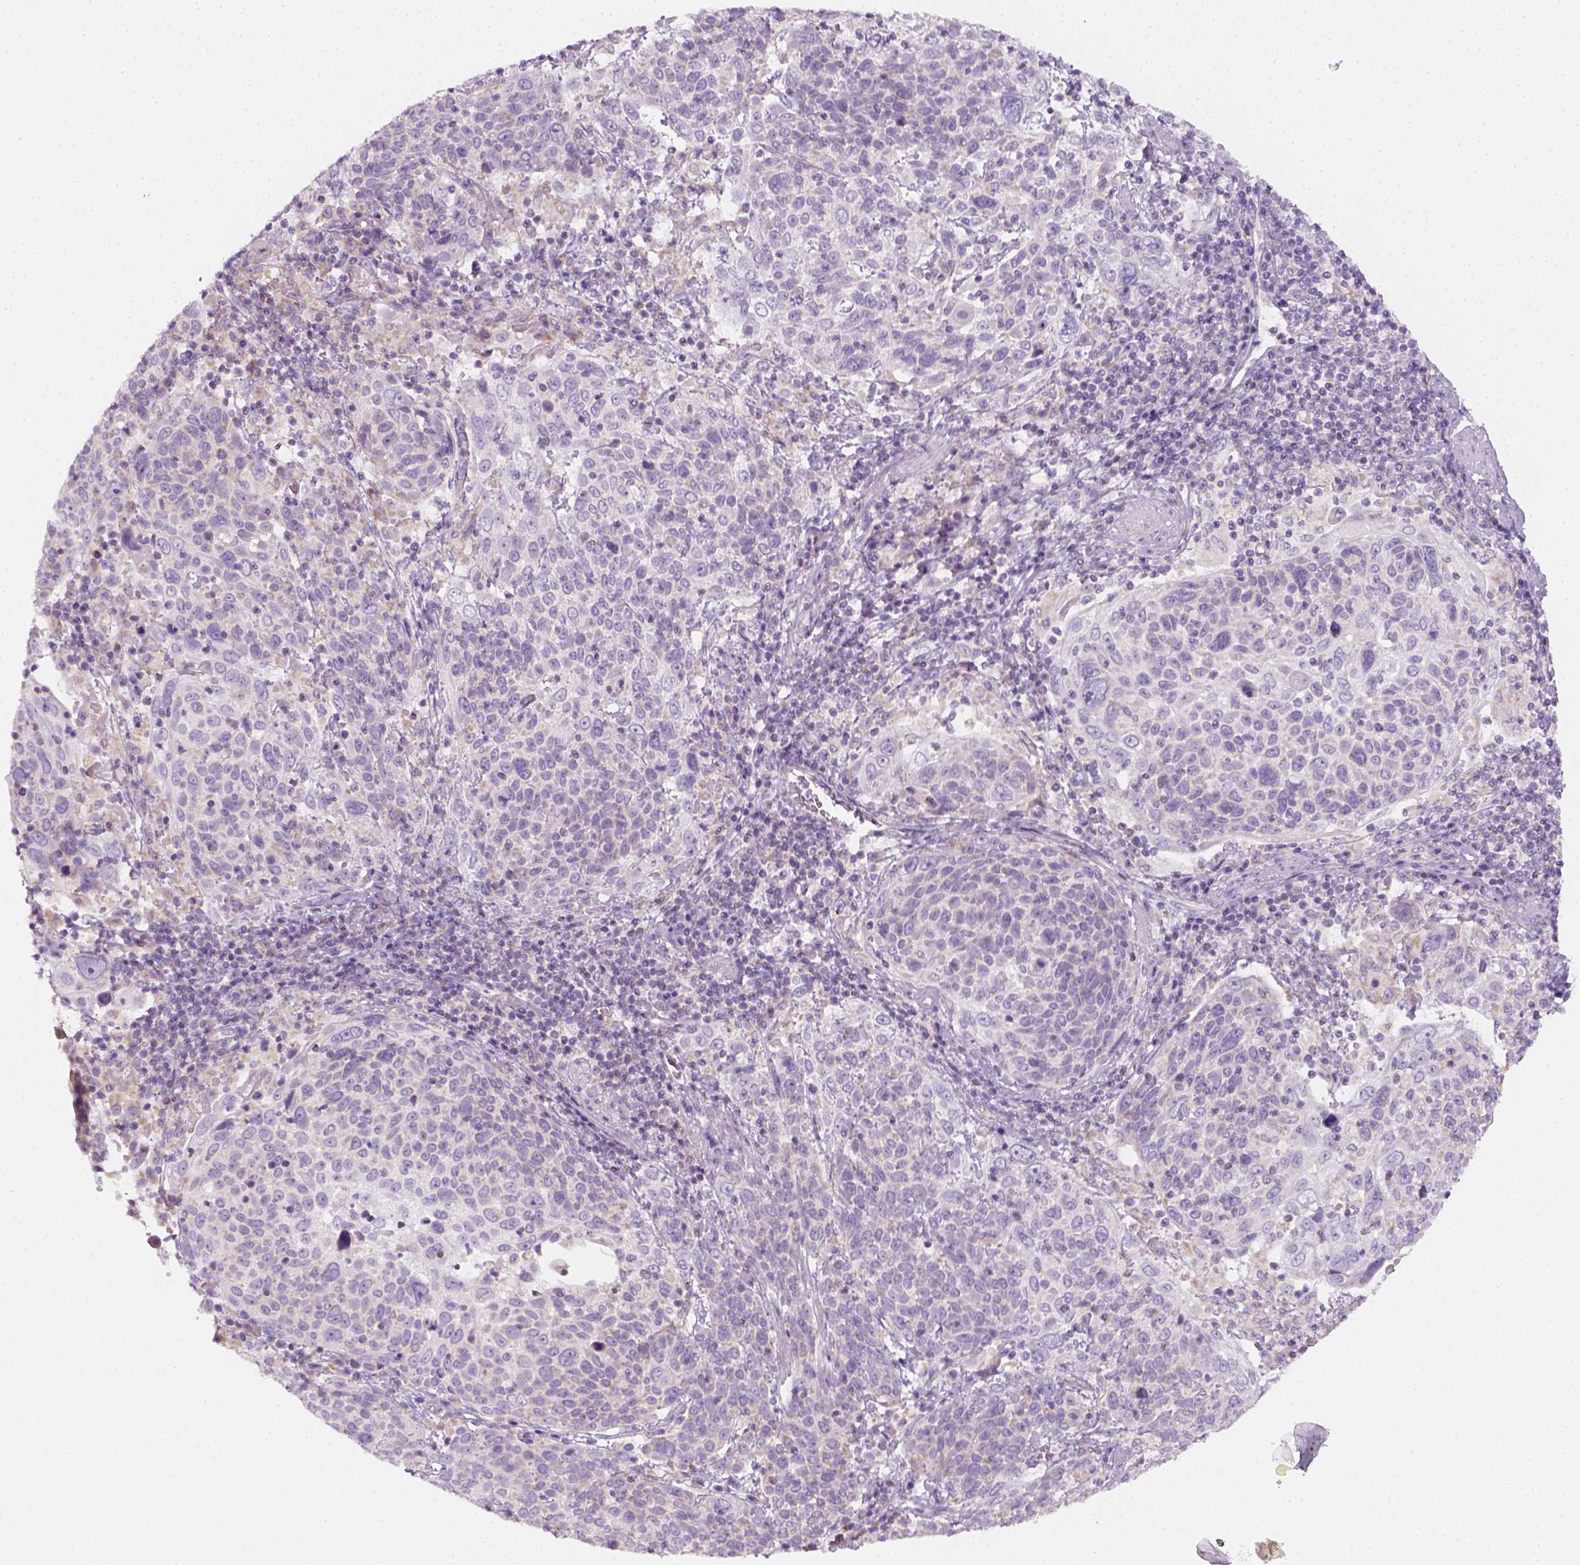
{"staining": {"intensity": "negative", "quantity": "none", "location": "none"}, "tissue": "cervical cancer", "cell_type": "Tumor cells", "image_type": "cancer", "snomed": [{"axis": "morphology", "description": "Squamous cell carcinoma, NOS"}, {"axis": "topography", "description": "Cervix"}], "caption": "The histopathology image shows no staining of tumor cells in cervical squamous cell carcinoma.", "gene": "AWAT2", "patient": {"sex": "female", "age": 61}}